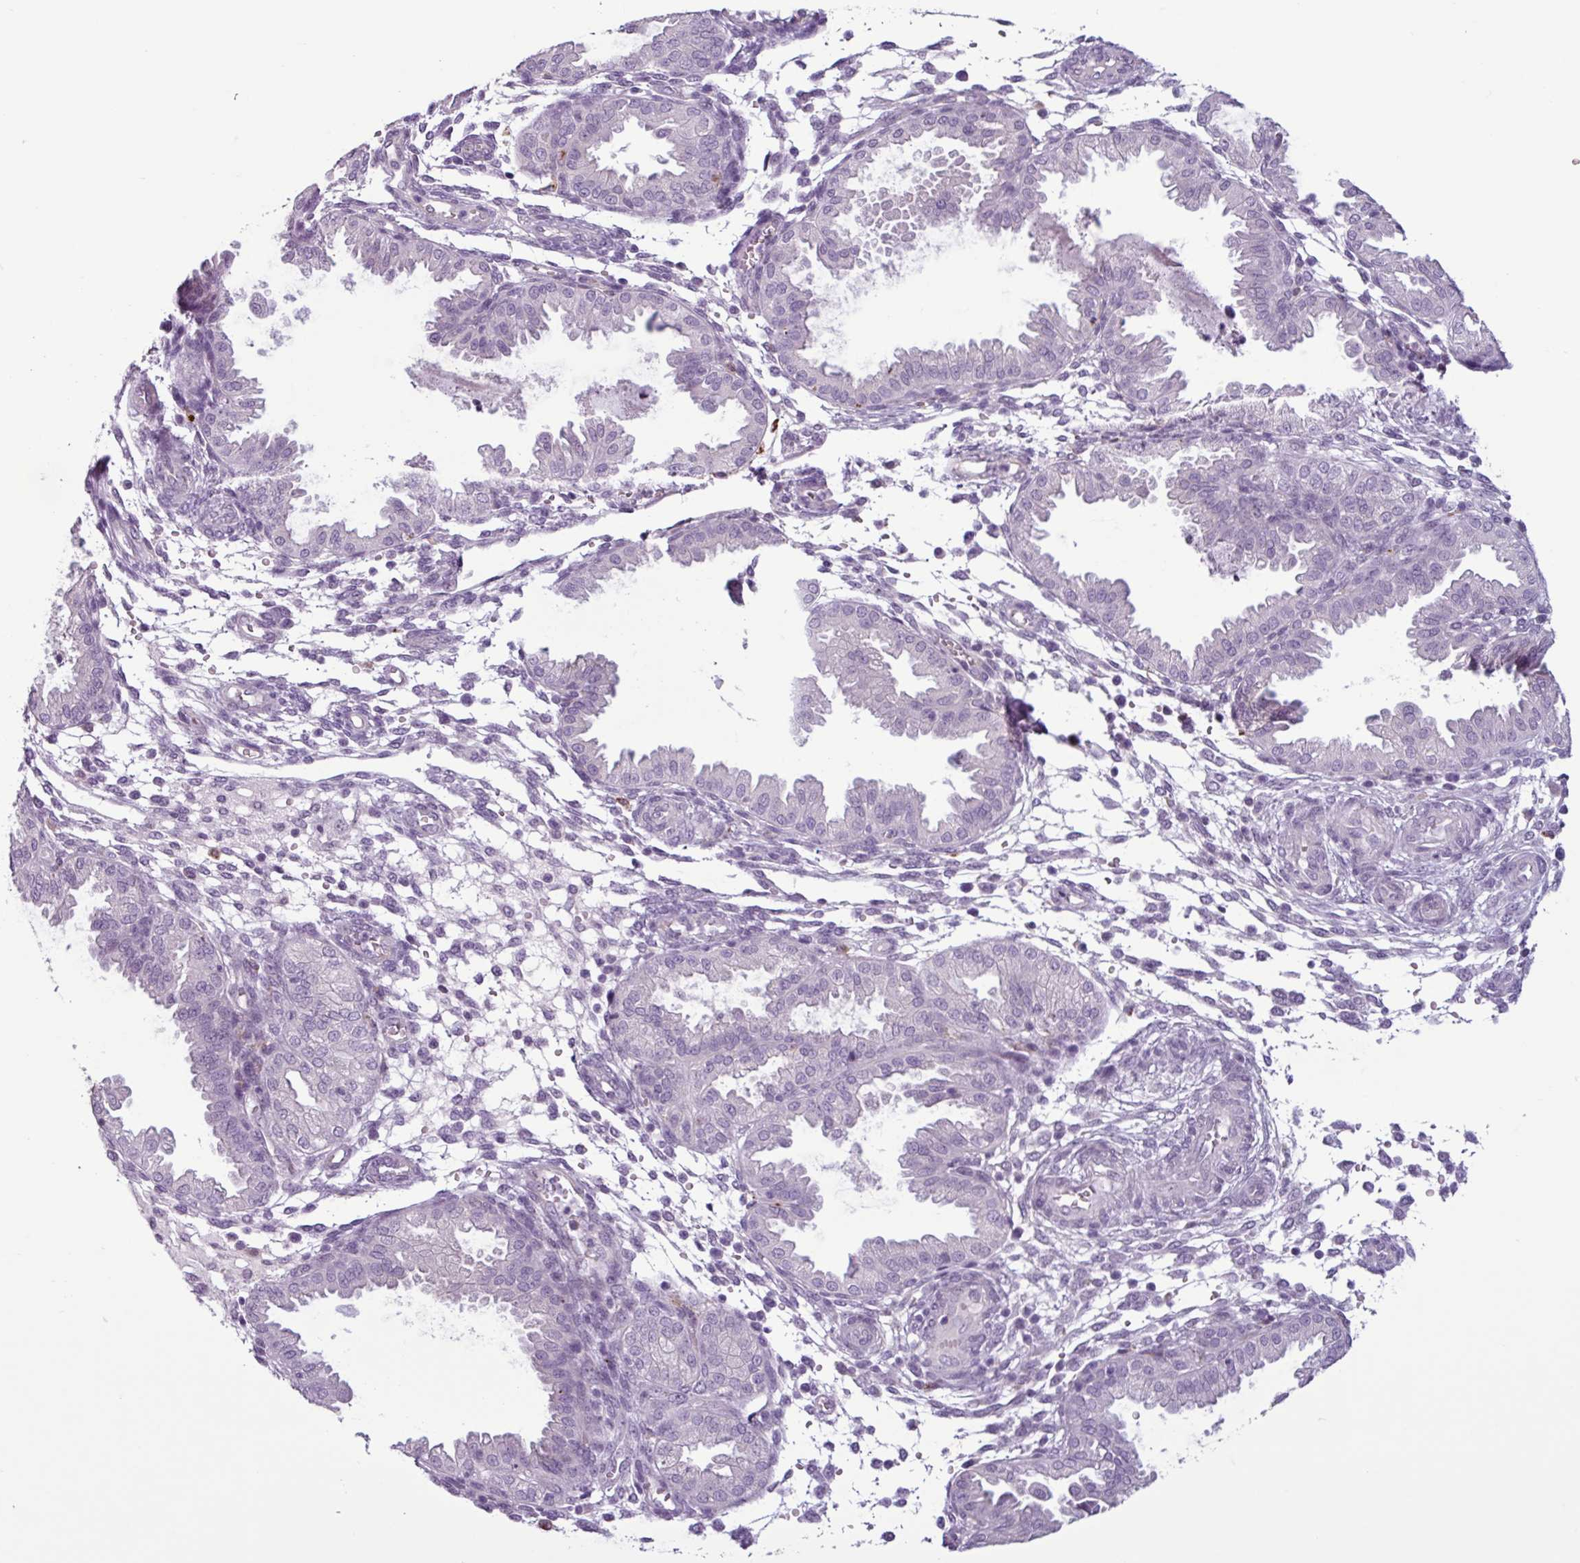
{"staining": {"intensity": "negative", "quantity": "none", "location": "none"}, "tissue": "endometrium", "cell_type": "Cells in endometrial stroma", "image_type": "normal", "snomed": [{"axis": "morphology", "description": "Normal tissue, NOS"}, {"axis": "topography", "description": "Endometrium"}], "caption": "Protein analysis of benign endometrium exhibits no significant positivity in cells in endometrial stroma. The staining was performed using DAB (3,3'-diaminobenzidine) to visualize the protein expression in brown, while the nuclei were stained in blue with hematoxylin (Magnification: 20x).", "gene": "C9orf24", "patient": {"sex": "female", "age": 33}}